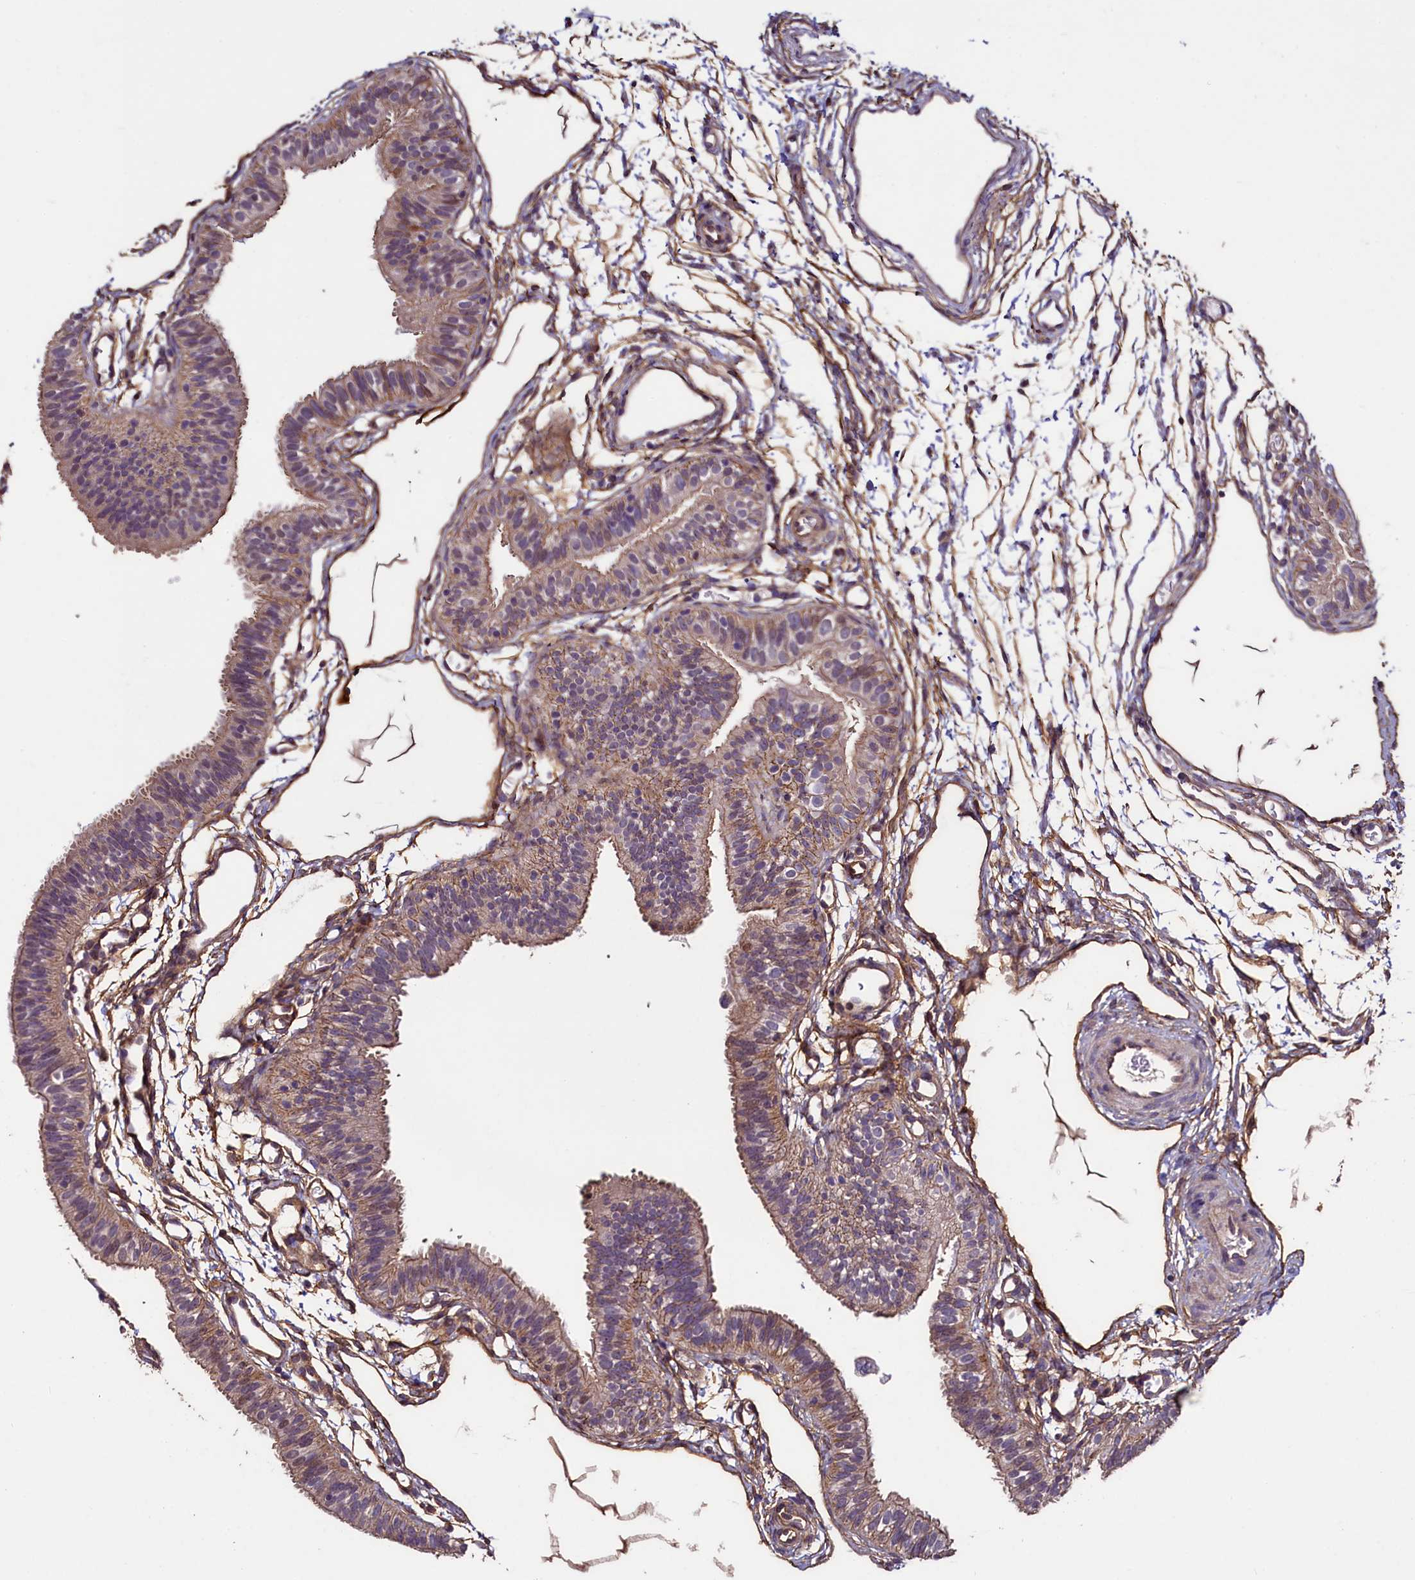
{"staining": {"intensity": "weak", "quantity": "25%-75%", "location": "cytoplasmic/membranous"}, "tissue": "fallopian tube", "cell_type": "Glandular cells", "image_type": "normal", "snomed": [{"axis": "morphology", "description": "Normal tissue, NOS"}, {"axis": "topography", "description": "Fallopian tube"}], "caption": "An image of human fallopian tube stained for a protein reveals weak cytoplasmic/membranous brown staining in glandular cells.", "gene": "PALM", "patient": {"sex": "female", "age": 35}}